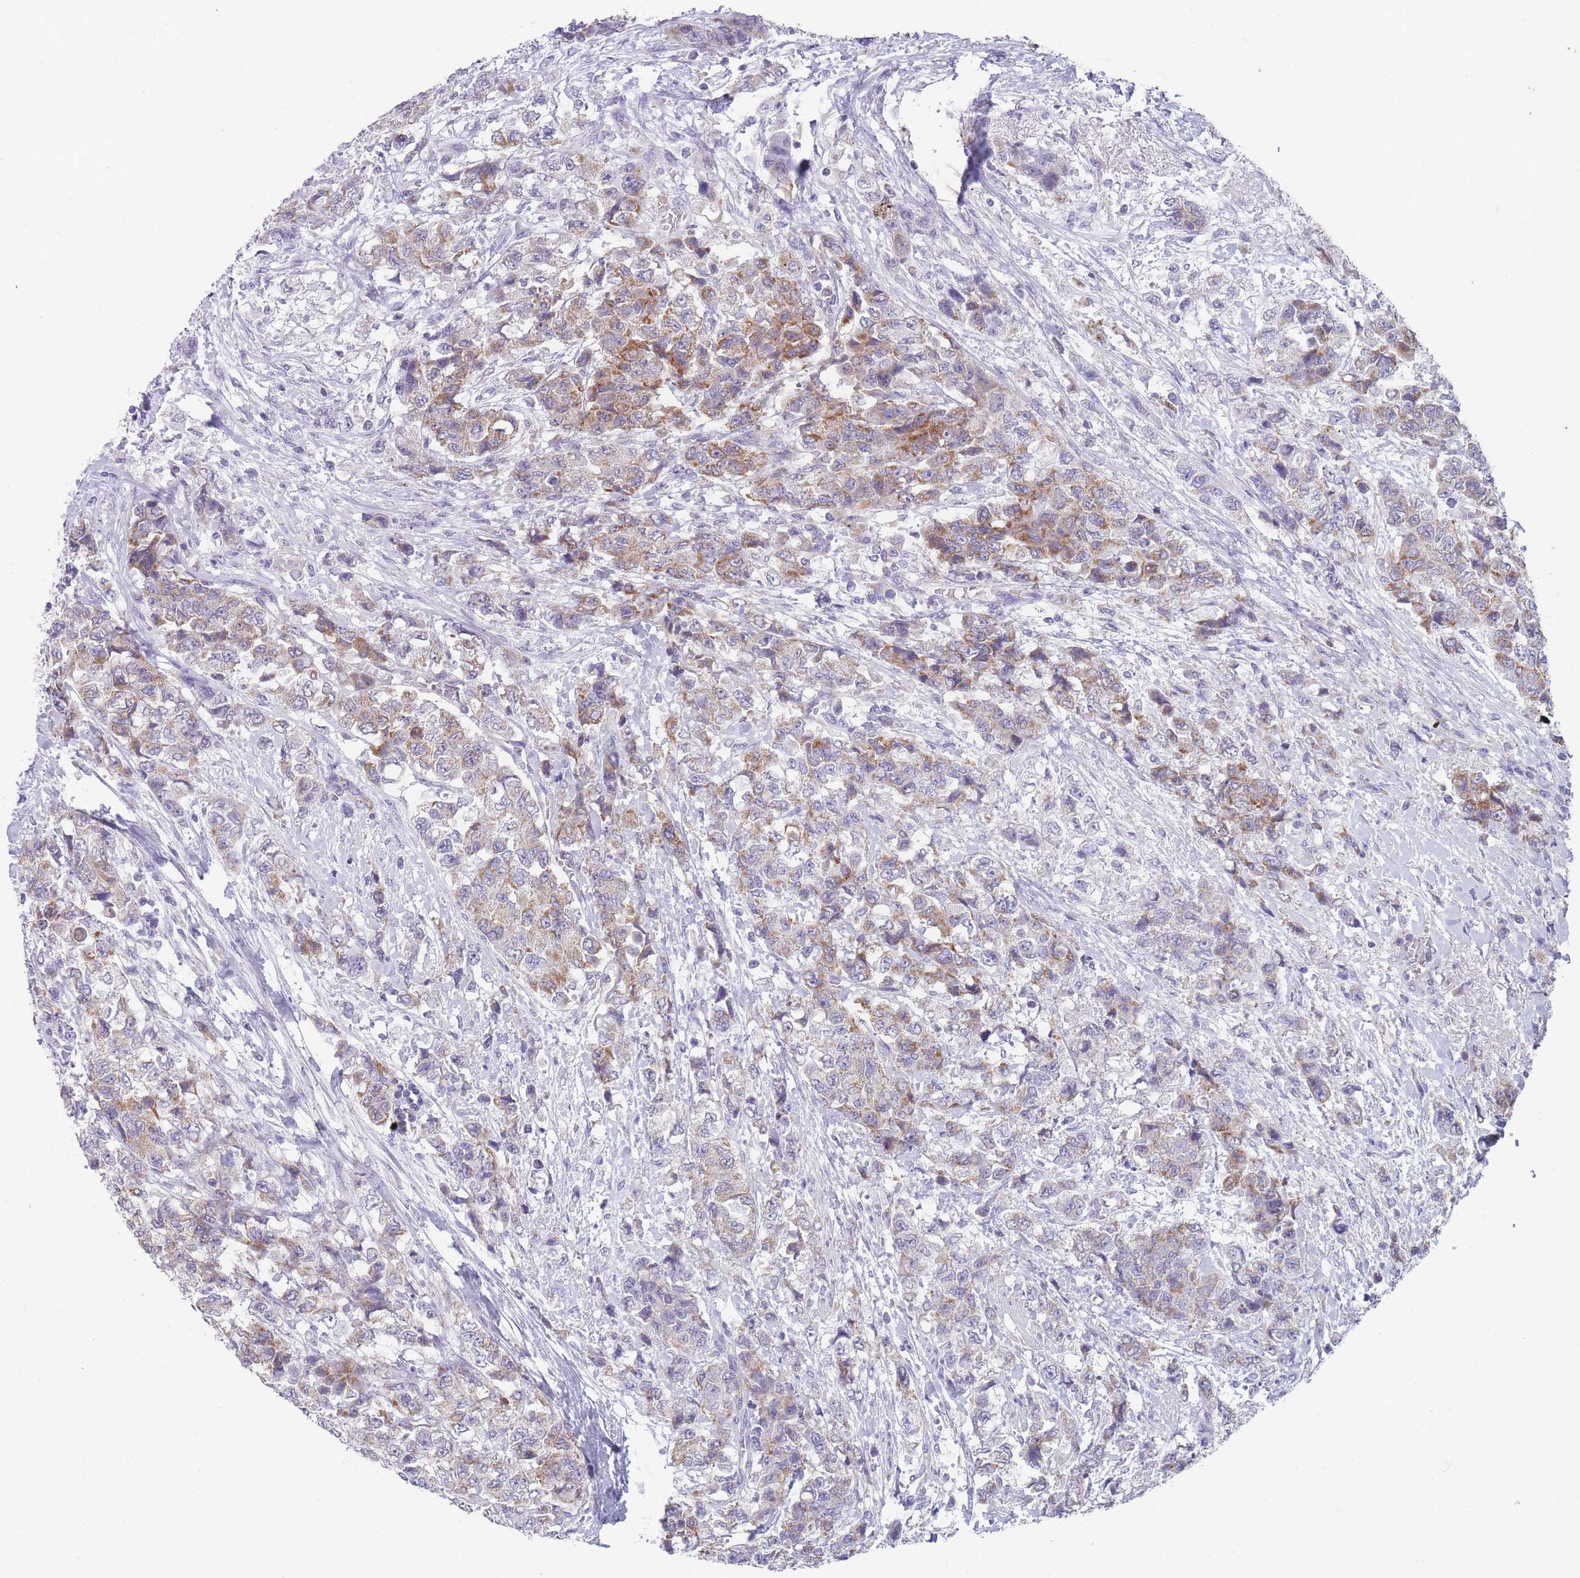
{"staining": {"intensity": "moderate", "quantity": ">75%", "location": "cytoplasmic/membranous"}, "tissue": "urothelial cancer", "cell_type": "Tumor cells", "image_type": "cancer", "snomed": [{"axis": "morphology", "description": "Urothelial carcinoma, High grade"}, {"axis": "topography", "description": "Urinary bladder"}], "caption": "This photomicrograph shows immunohistochemistry staining of urothelial cancer, with medium moderate cytoplasmic/membranous positivity in about >75% of tumor cells.", "gene": "MRPS14", "patient": {"sex": "female", "age": 78}}